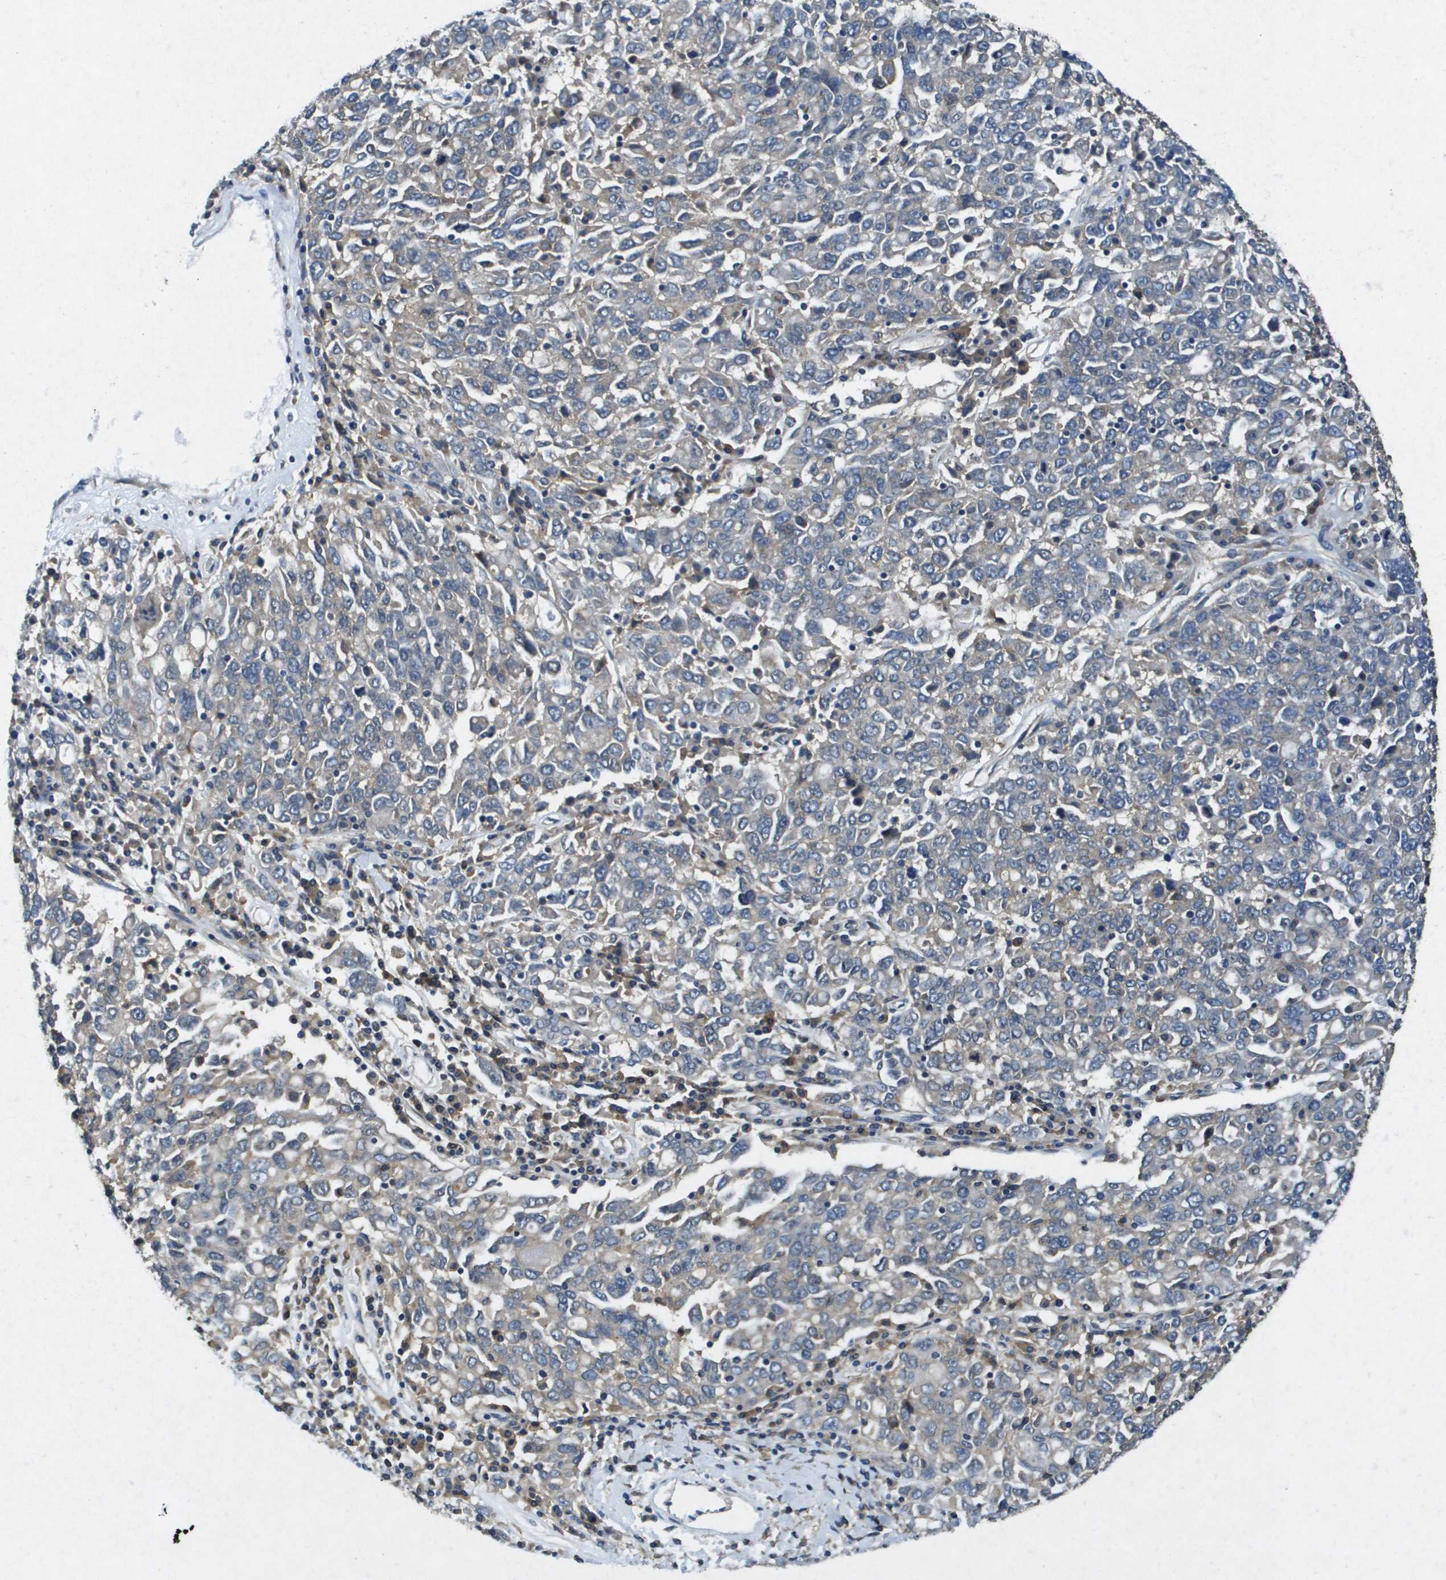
{"staining": {"intensity": "weak", "quantity": "<25%", "location": "cytoplasmic/membranous"}, "tissue": "ovarian cancer", "cell_type": "Tumor cells", "image_type": "cancer", "snomed": [{"axis": "morphology", "description": "Carcinoma, endometroid"}, {"axis": "topography", "description": "Ovary"}], "caption": "Immunohistochemical staining of endometroid carcinoma (ovarian) reveals no significant positivity in tumor cells.", "gene": "PTPRT", "patient": {"sex": "female", "age": 62}}